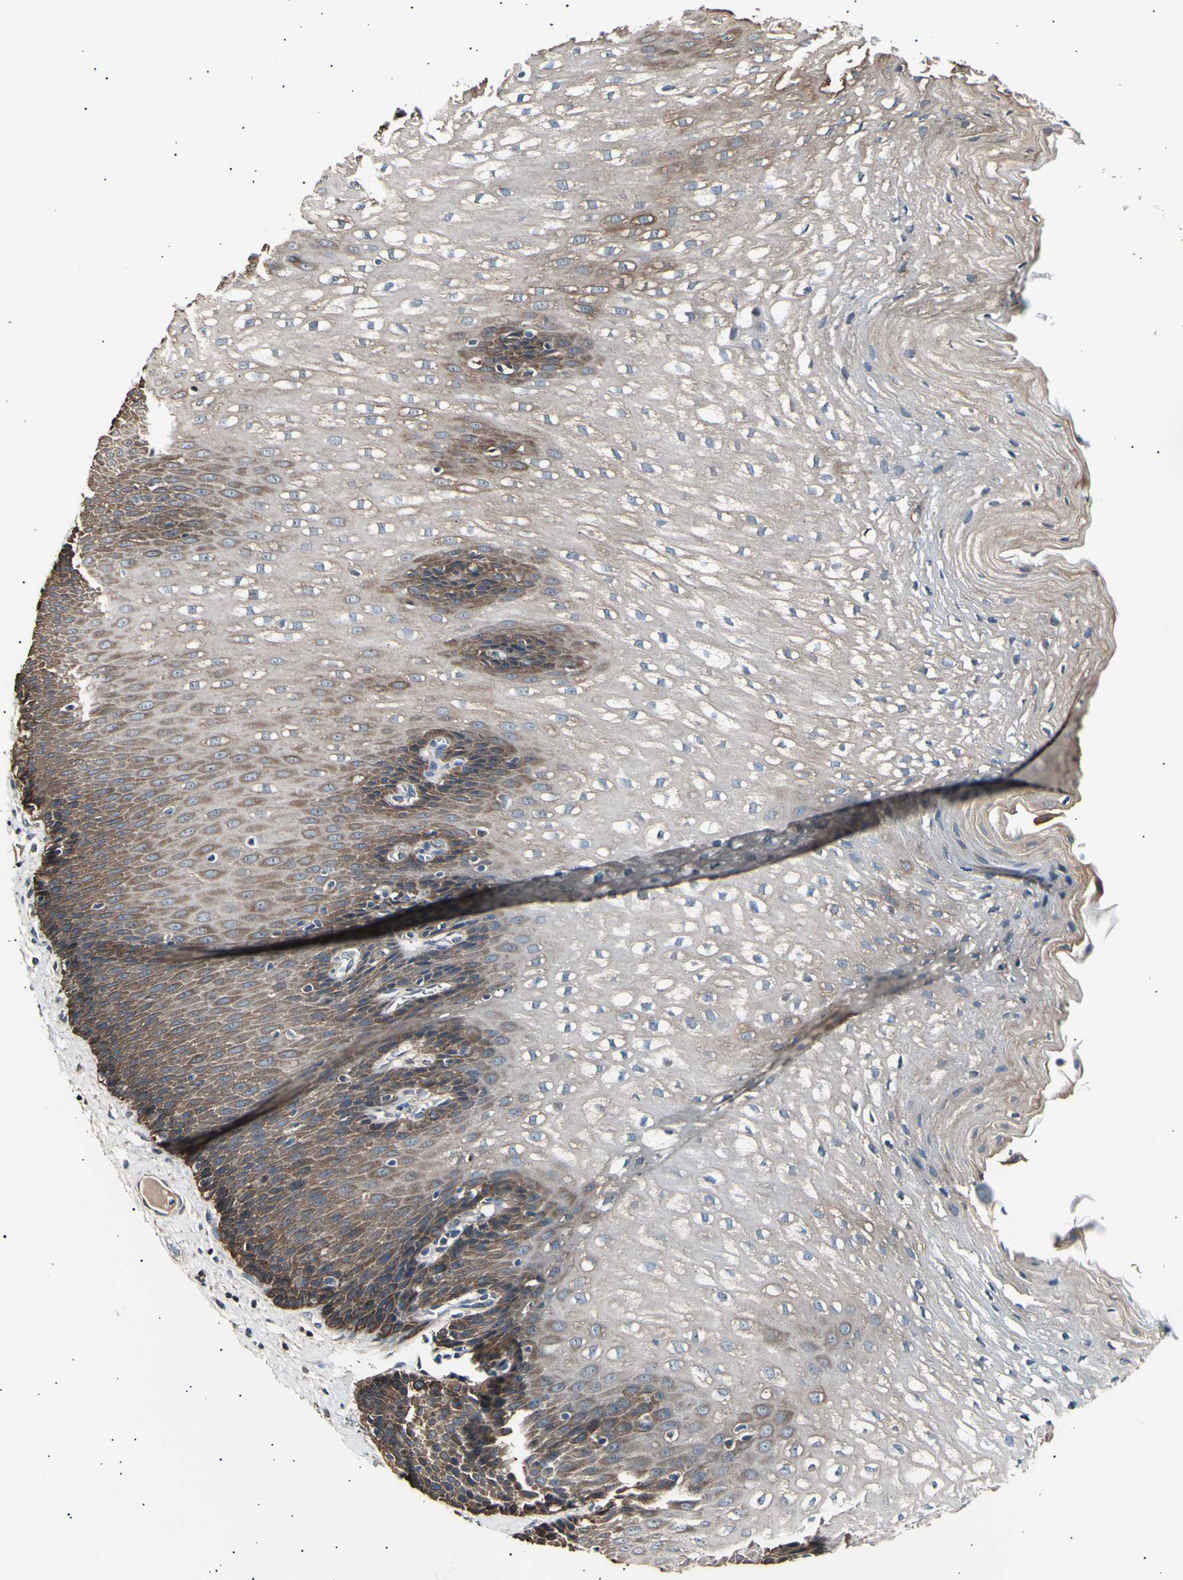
{"staining": {"intensity": "moderate", "quantity": "25%-75%", "location": "cytoplasmic/membranous"}, "tissue": "esophagus", "cell_type": "Squamous epithelial cells", "image_type": "normal", "snomed": [{"axis": "morphology", "description": "Normal tissue, NOS"}, {"axis": "topography", "description": "Esophagus"}], "caption": "Immunohistochemical staining of unremarkable human esophagus demonstrates 25%-75% levels of moderate cytoplasmic/membranous protein positivity in about 25%-75% of squamous epithelial cells. (brown staining indicates protein expression, while blue staining denotes nuclei).", "gene": "ITGA6", "patient": {"sex": "male", "age": 48}}